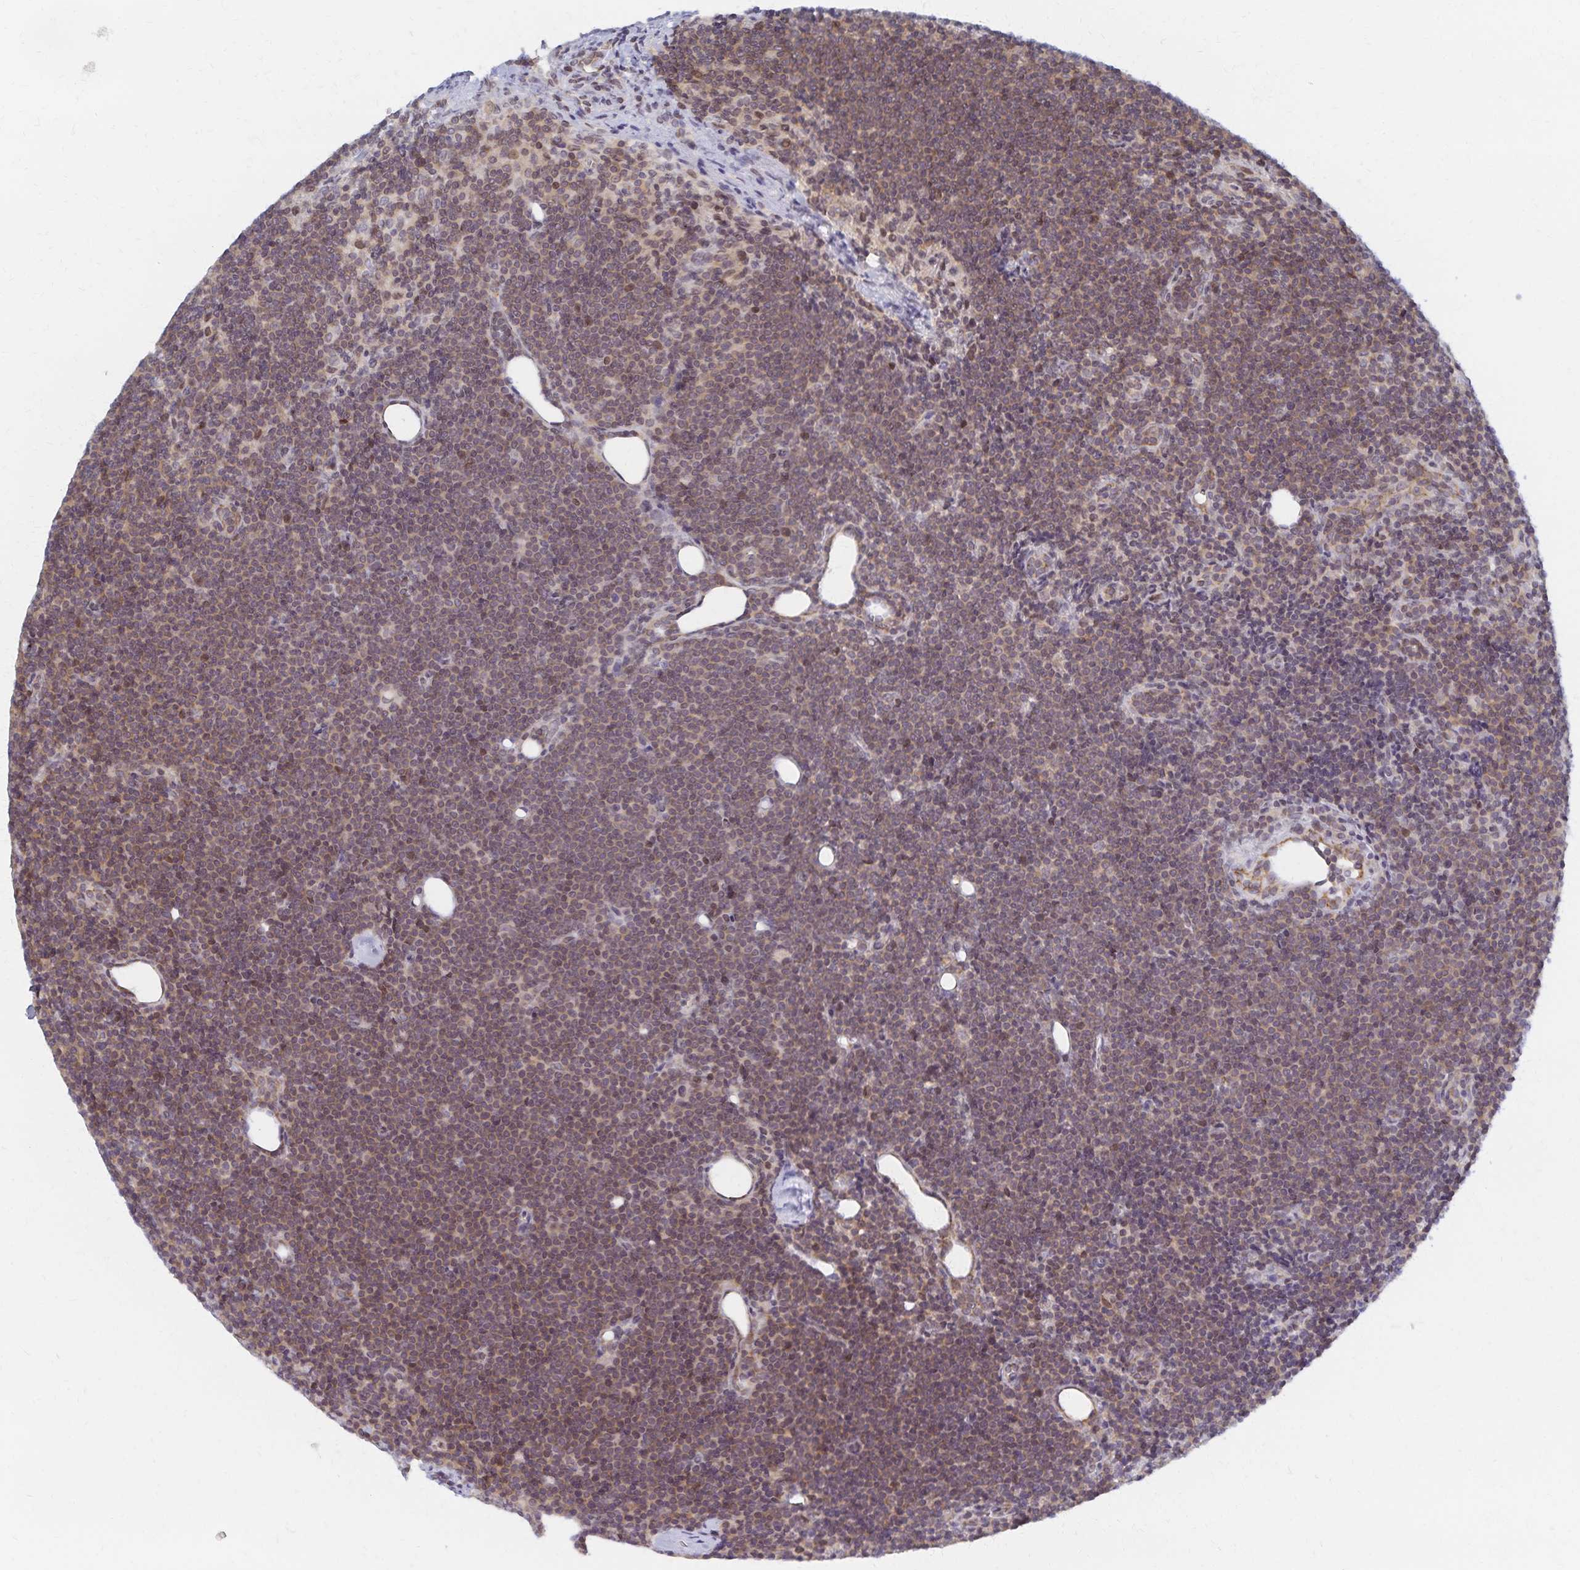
{"staining": {"intensity": "weak", "quantity": "25%-75%", "location": "cytoplasmic/membranous,nuclear"}, "tissue": "lymphoma", "cell_type": "Tumor cells", "image_type": "cancer", "snomed": [{"axis": "morphology", "description": "Malignant lymphoma, non-Hodgkin's type, Low grade"}, {"axis": "topography", "description": "Lymph node"}], "caption": "Immunohistochemistry (DAB (3,3'-diaminobenzidine)) staining of malignant lymphoma, non-Hodgkin's type (low-grade) exhibits weak cytoplasmic/membranous and nuclear protein expression in about 25%-75% of tumor cells. The staining was performed using DAB to visualize the protein expression in brown, while the nuclei were stained in blue with hematoxylin (Magnification: 20x).", "gene": "RAB9B", "patient": {"sex": "female", "age": 73}}